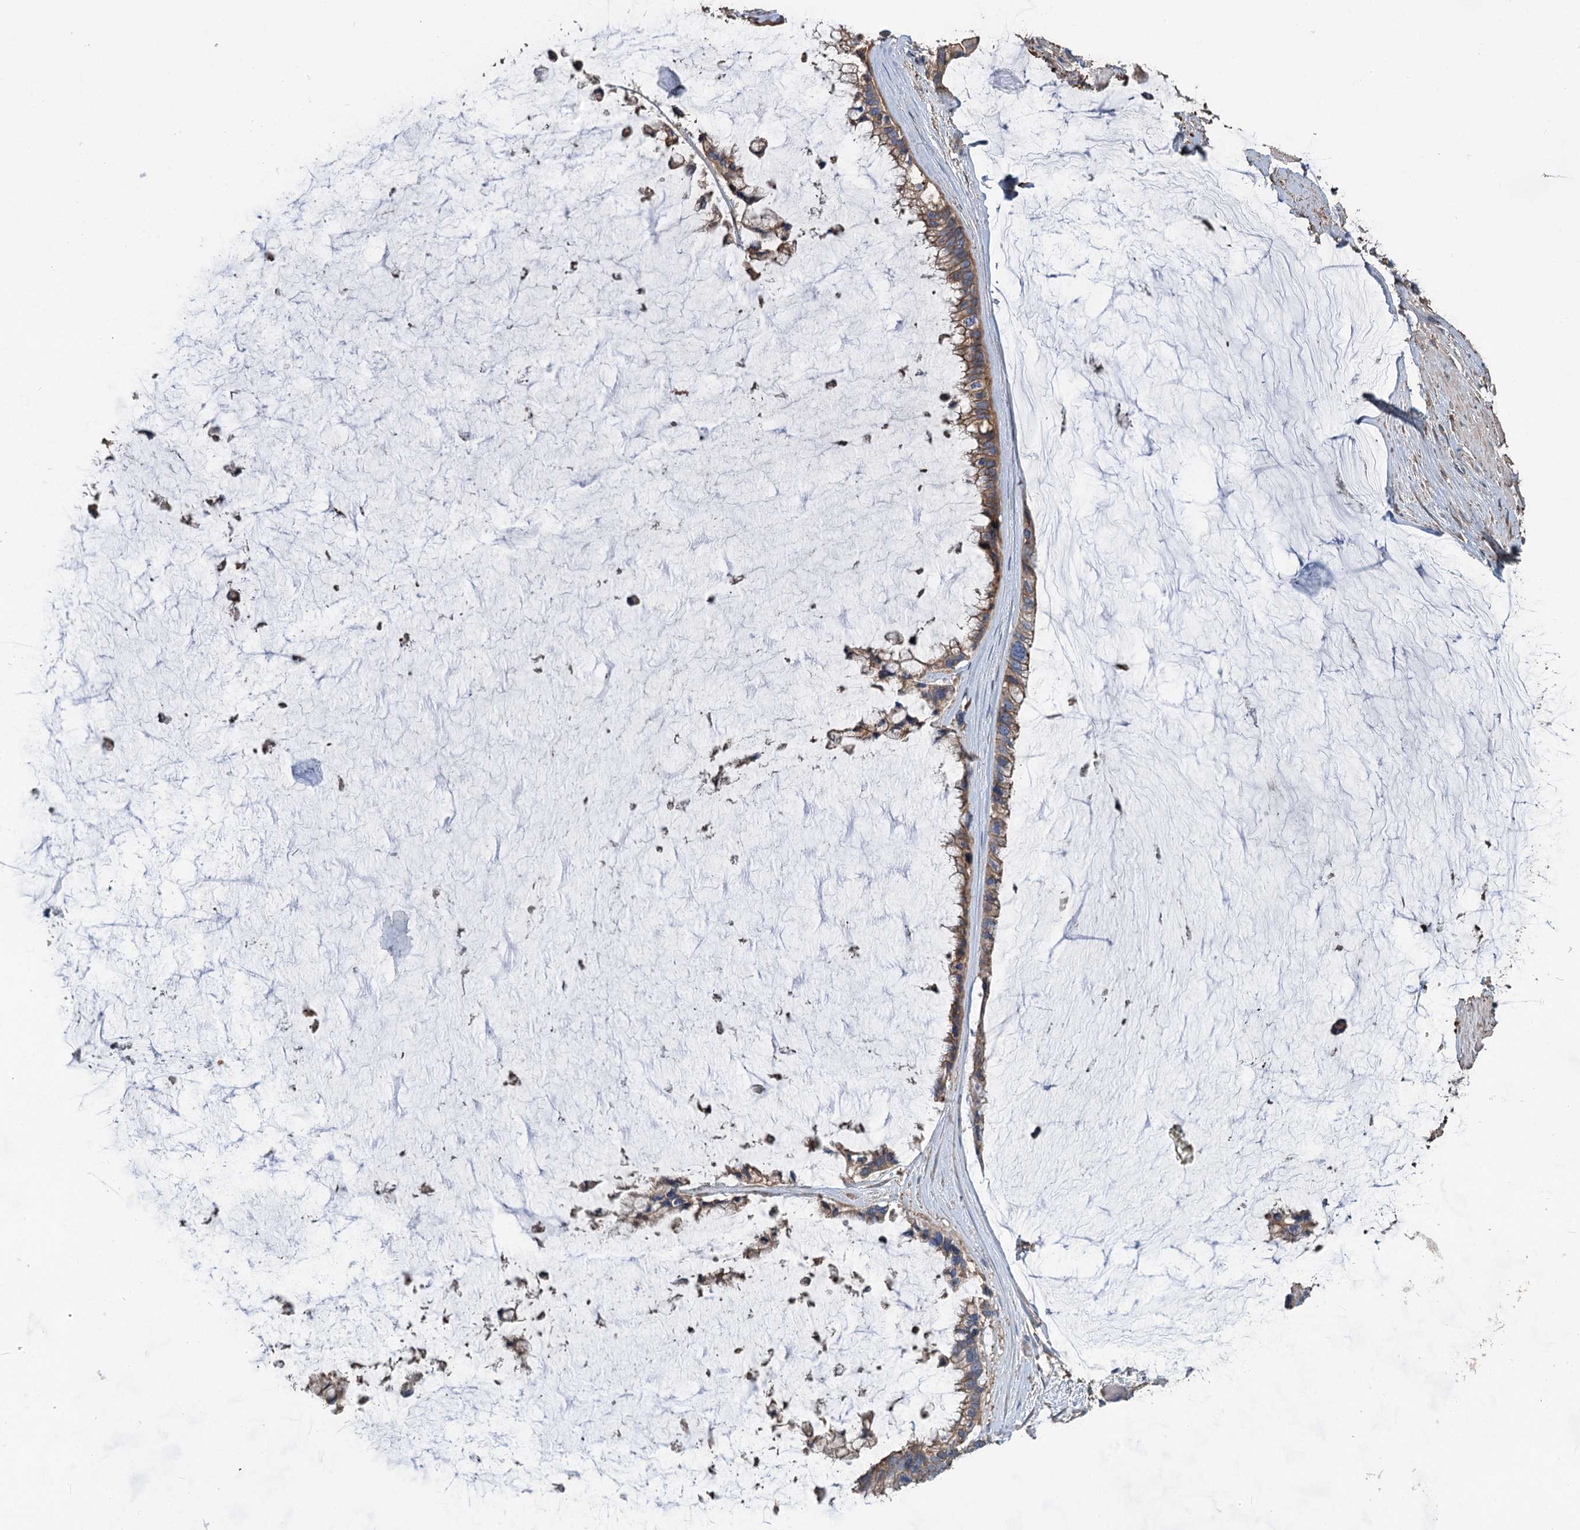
{"staining": {"intensity": "moderate", "quantity": ">75%", "location": "cytoplasmic/membranous"}, "tissue": "ovarian cancer", "cell_type": "Tumor cells", "image_type": "cancer", "snomed": [{"axis": "morphology", "description": "Cystadenocarcinoma, mucinous, NOS"}, {"axis": "topography", "description": "Ovary"}], "caption": "Human ovarian cancer stained with a brown dye shows moderate cytoplasmic/membranous positive expression in about >75% of tumor cells.", "gene": "URAD", "patient": {"sex": "female", "age": 39}}